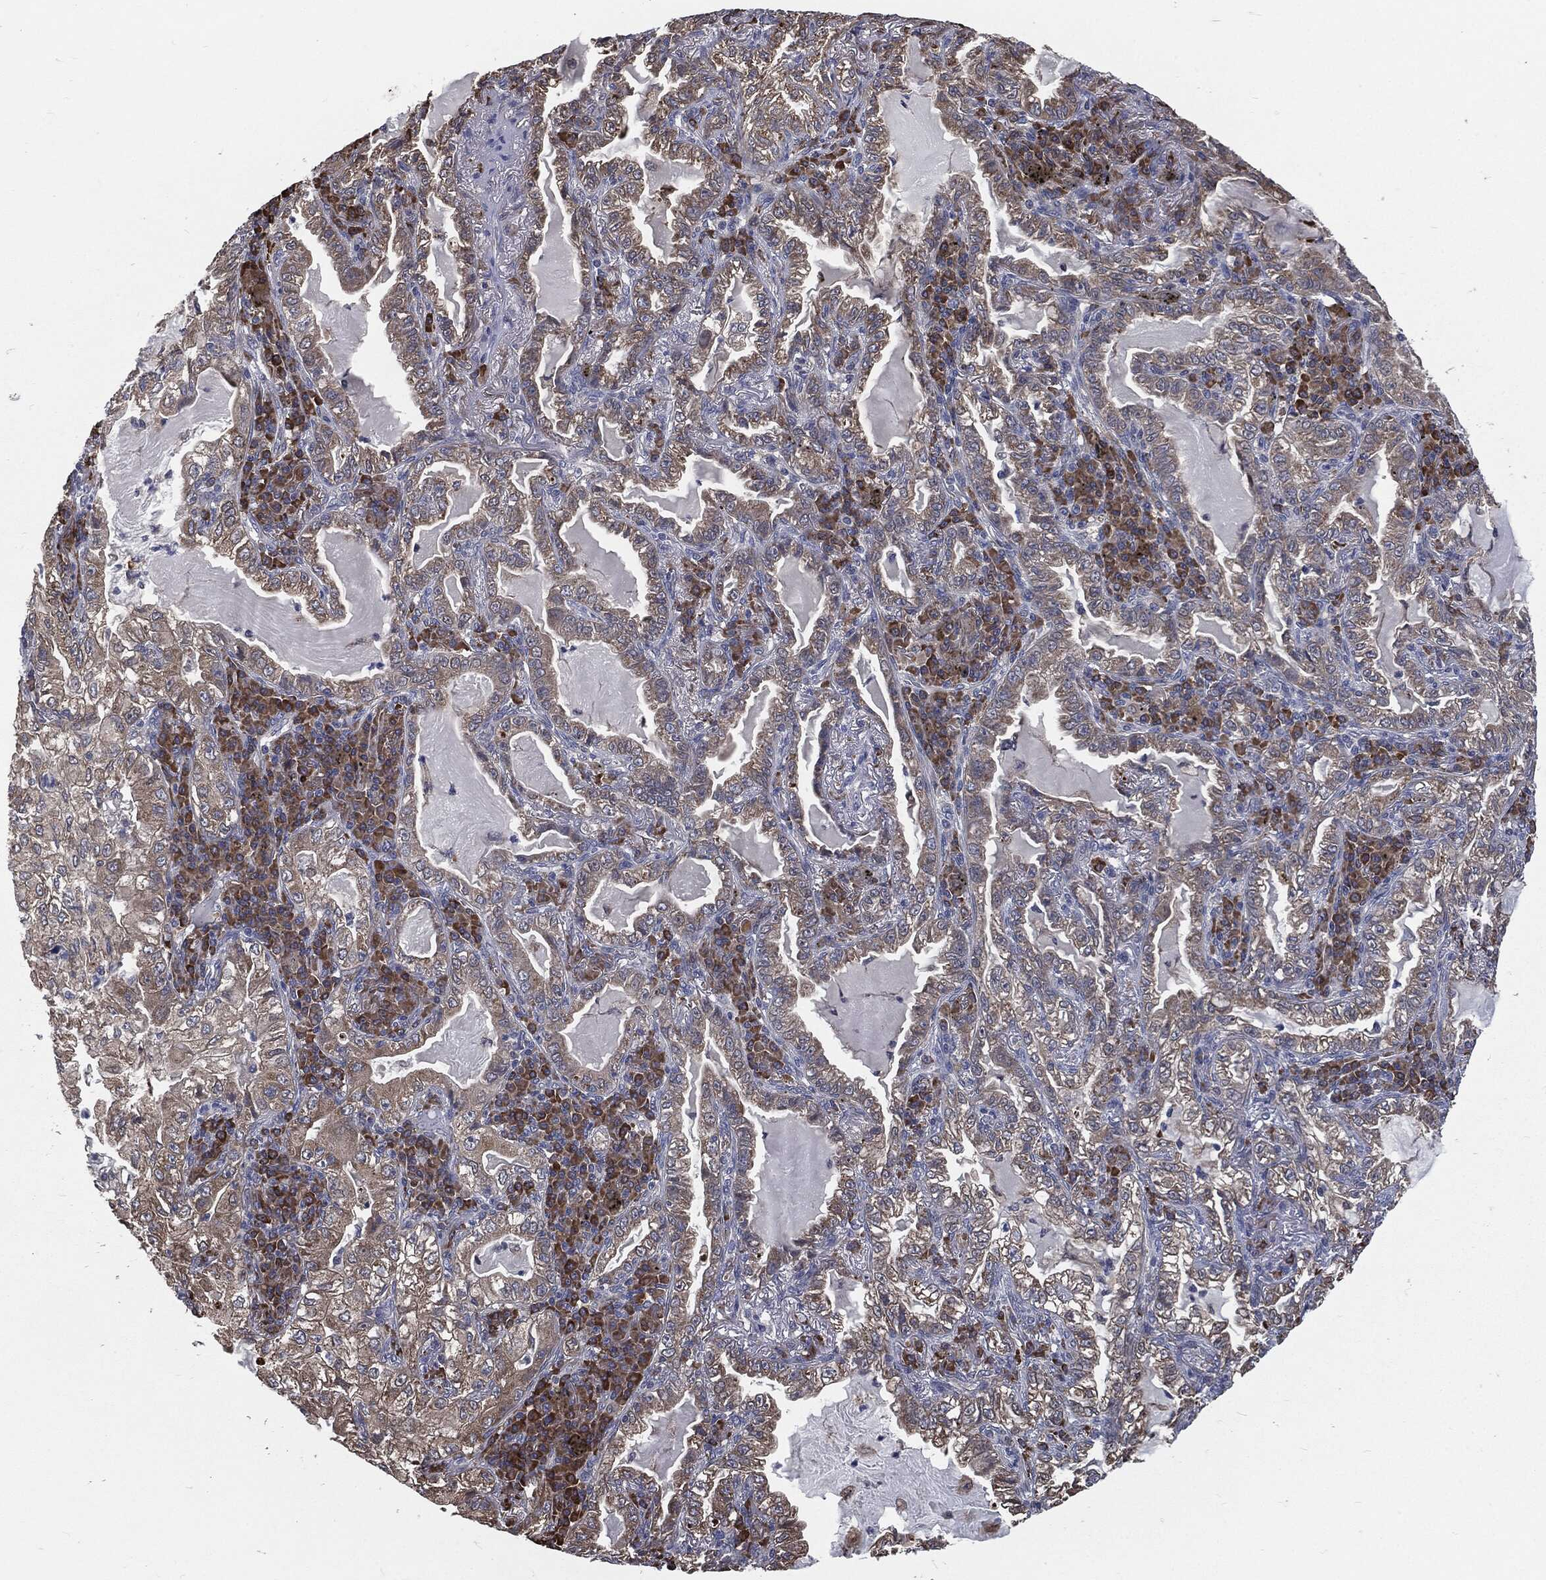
{"staining": {"intensity": "weak", "quantity": "25%-75%", "location": "cytoplasmic/membranous"}, "tissue": "lung cancer", "cell_type": "Tumor cells", "image_type": "cancer", "snomed": [{"axis": "morphology", "description": "Adenocarcinoma, NOS"}, {"axis": "topography", "description": "Lung"}], "caption": "IHC of adenocarcinoma (lung) demonstrates low levels of weak cytoplasmic/membranous expression in about 25%-75% of tumor cells. The staining is performed using DAB brown chromogen to label protein expression. The nuclei are counter-stained blue using hematoxylin.", "gene": "PRDX4", "patient": {"sex": "female", "age": 73}}